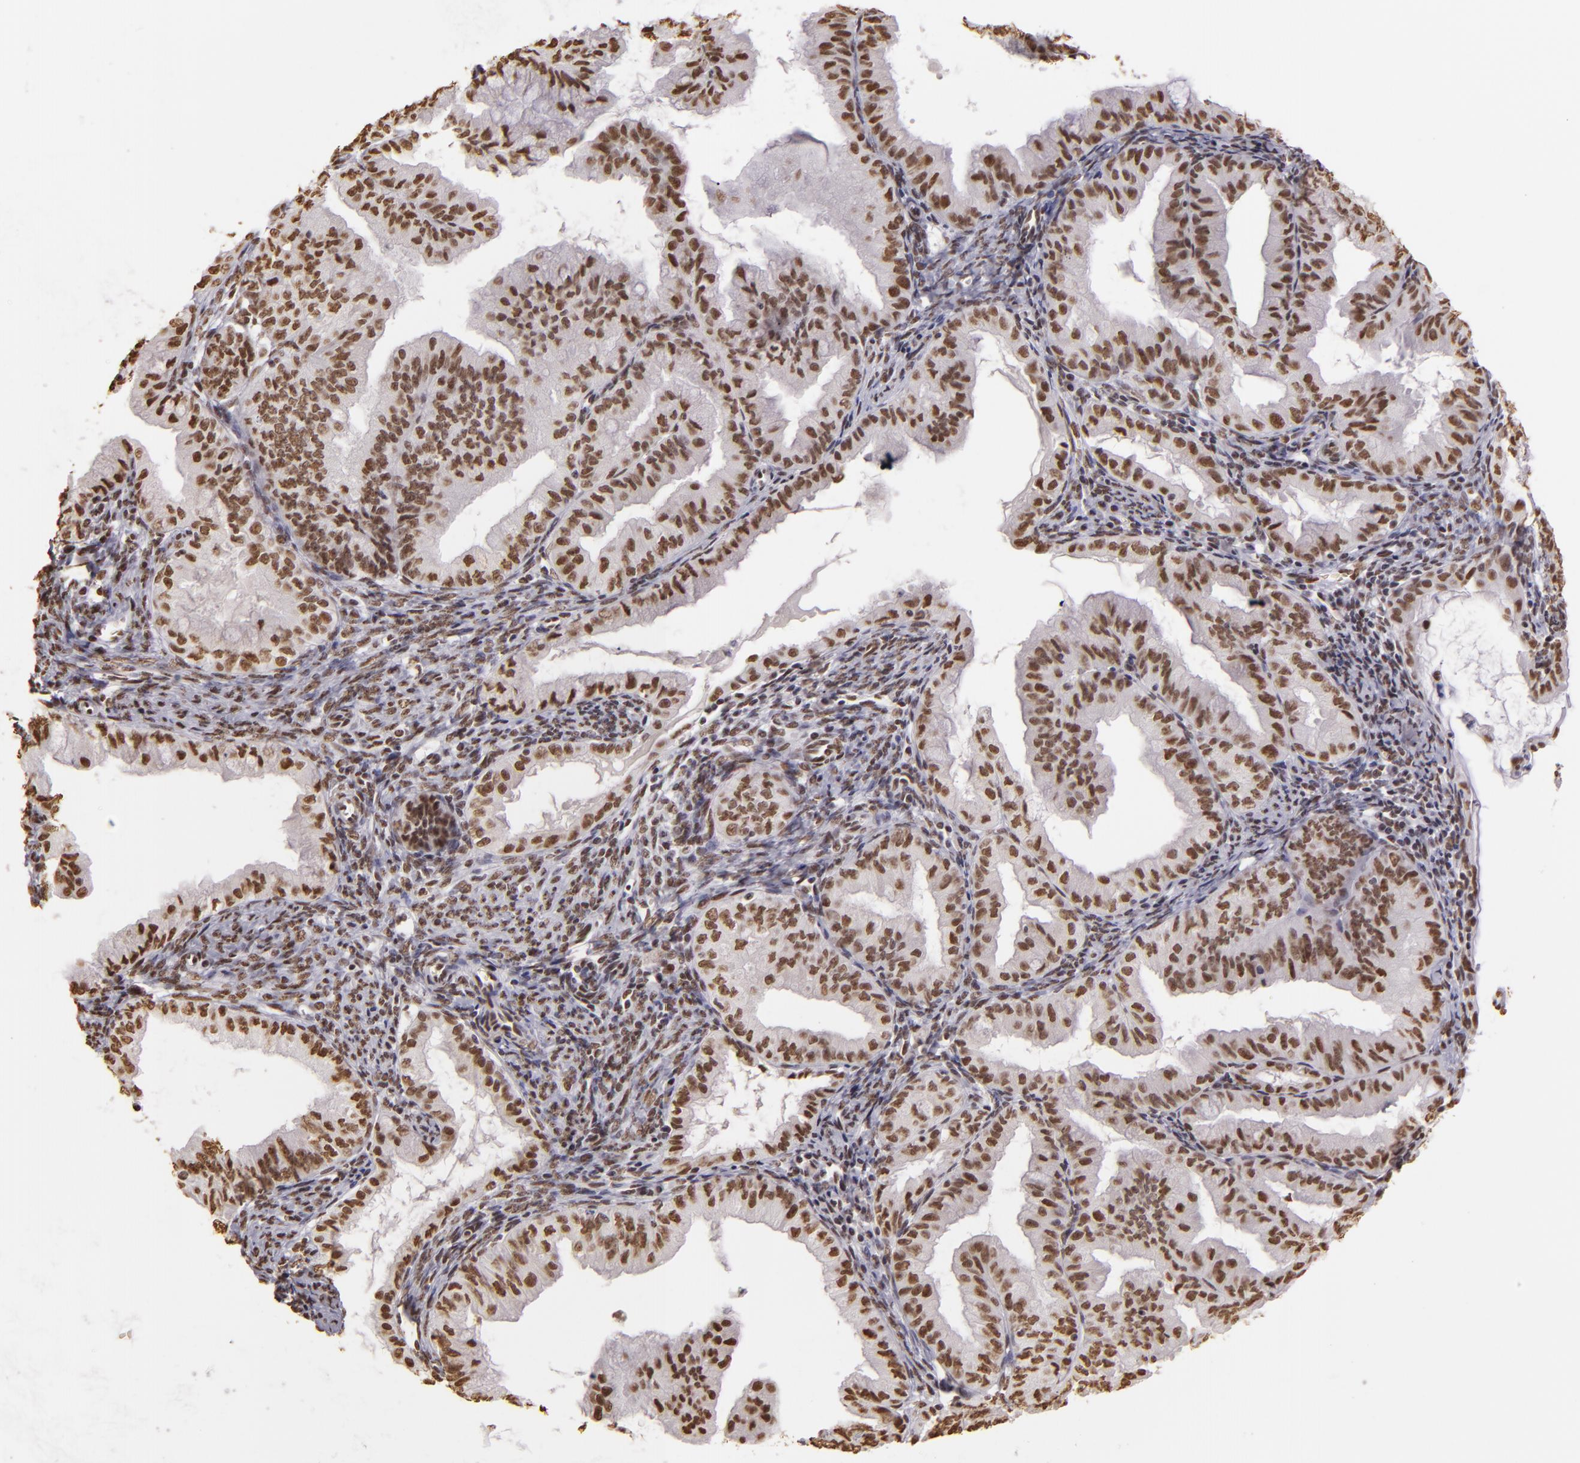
{"staining": {"intensity": "moderate", "quantity": ">75%", "location": "nuclear"}, "tissue": "endometrial cancer", "cell_type": "Tumor cells", "image_type": "cancer", "snomed": [{"axis": "morphology", "description": "Adenocarcinoma, NOS"}, {"axis": "topography", "description": "Endometrium"}], "caption": "Tumor cells exhibit medium levels of moderate nuclear staining in about >75% of cells in adenocarcinoma (endometrial).", "gene": "PAPOLA", "patient": {"sex": "female", "age": 76}}